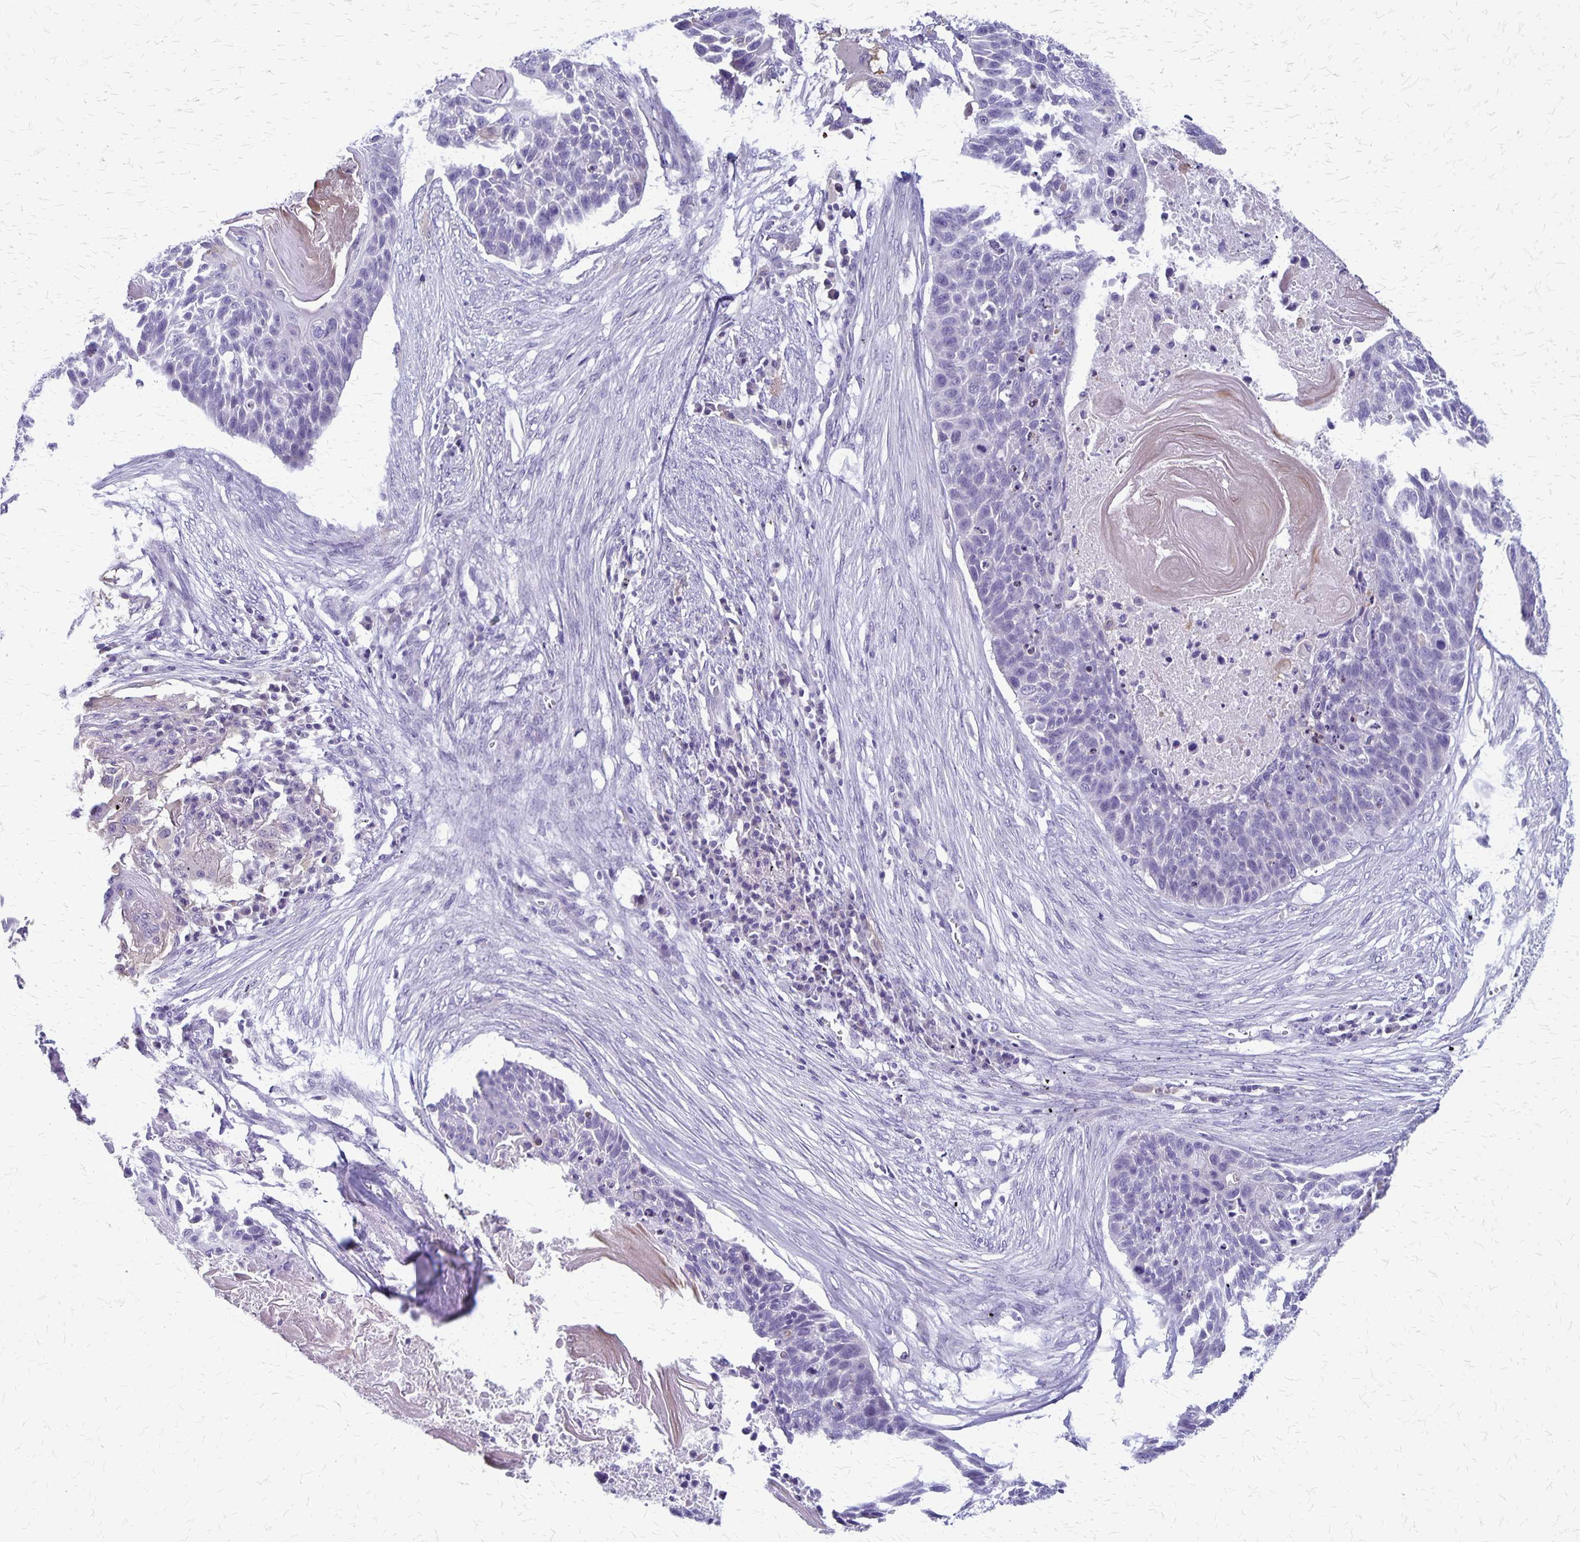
{"staining": {"intensity": "negative", "quantity": "none", "location": "none"}, "tissue": "lung cancer", "cell_type": "Tumor cells", "image_type": "cancer", "snomed": [{"axis": "morphology", "description": "Squamous cell carcinoma, NOS"}, {"axis": "topography", "description": "Lung"}], "caption": "The immunohistochemistry histopathology image has no significant expression in tumor cells of lung squamous cell carcinoma tissue.", "gene": "PLXNB3", "patient": {"sex": "male", "age": 78}}